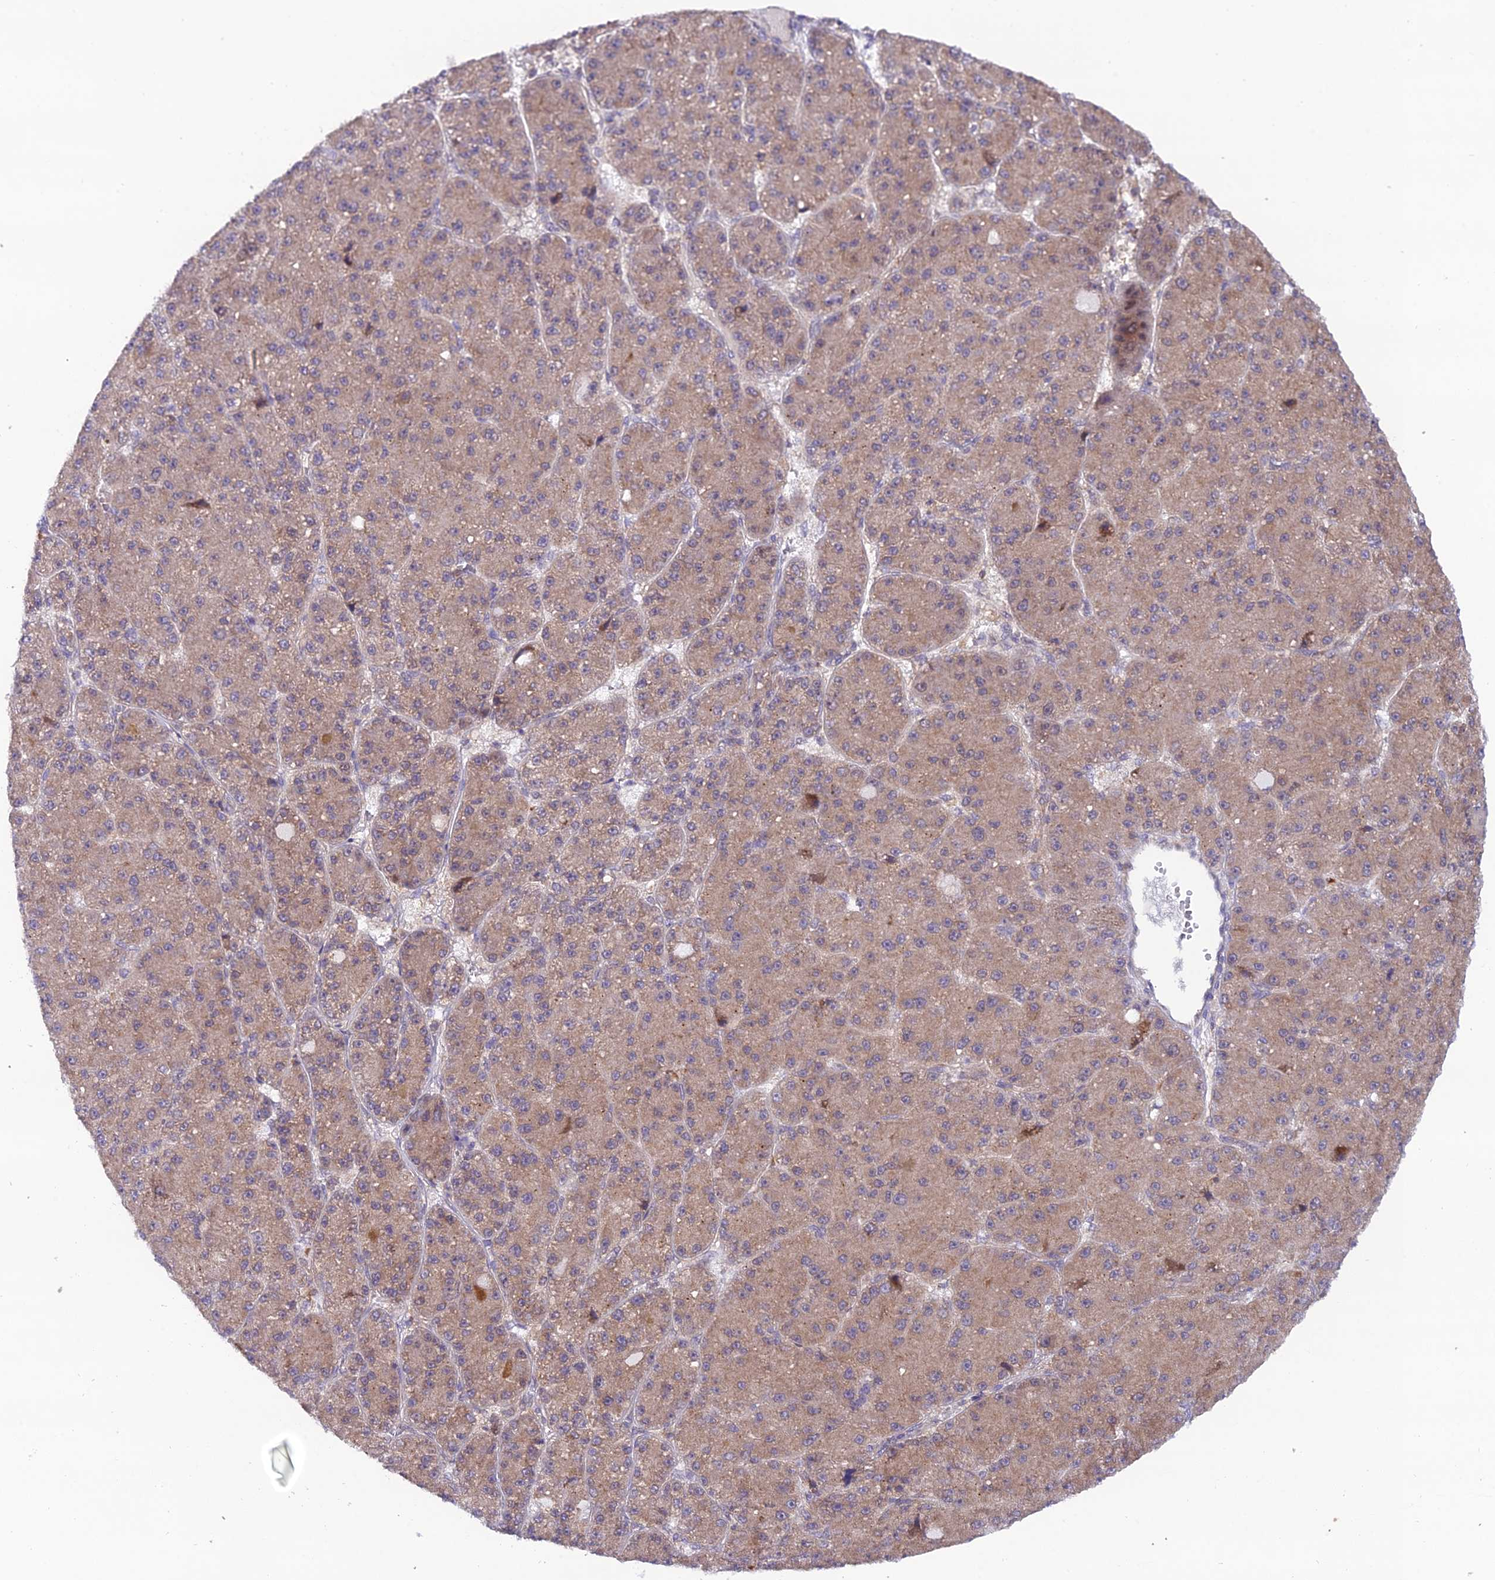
{"staining": {"intensity": "weak", "quantity": "25%-75%", "location": "cytoplasmic/membranous"}, "tissue": "liver cancer", "cell_type": "Tumor cells", "image_type": "cancer", "snomed": [{"axis": "morphology", "description": "Carcinoma, Hepatocellular, NOS"}, {"axis": "topography", "description": "Liver"}], "caption": "Immunohistochemistry (DAB) staining of liver cancer (hepatocellular carcinoma) displays weak cytoplasmic/membranous protein staining in approximately 25%-75% of tumor cells. (DAB IHC with brightfield microscopy, high magnification).", "gene": "TRIM40", "patient": {"sex": "male", "age": 67}}